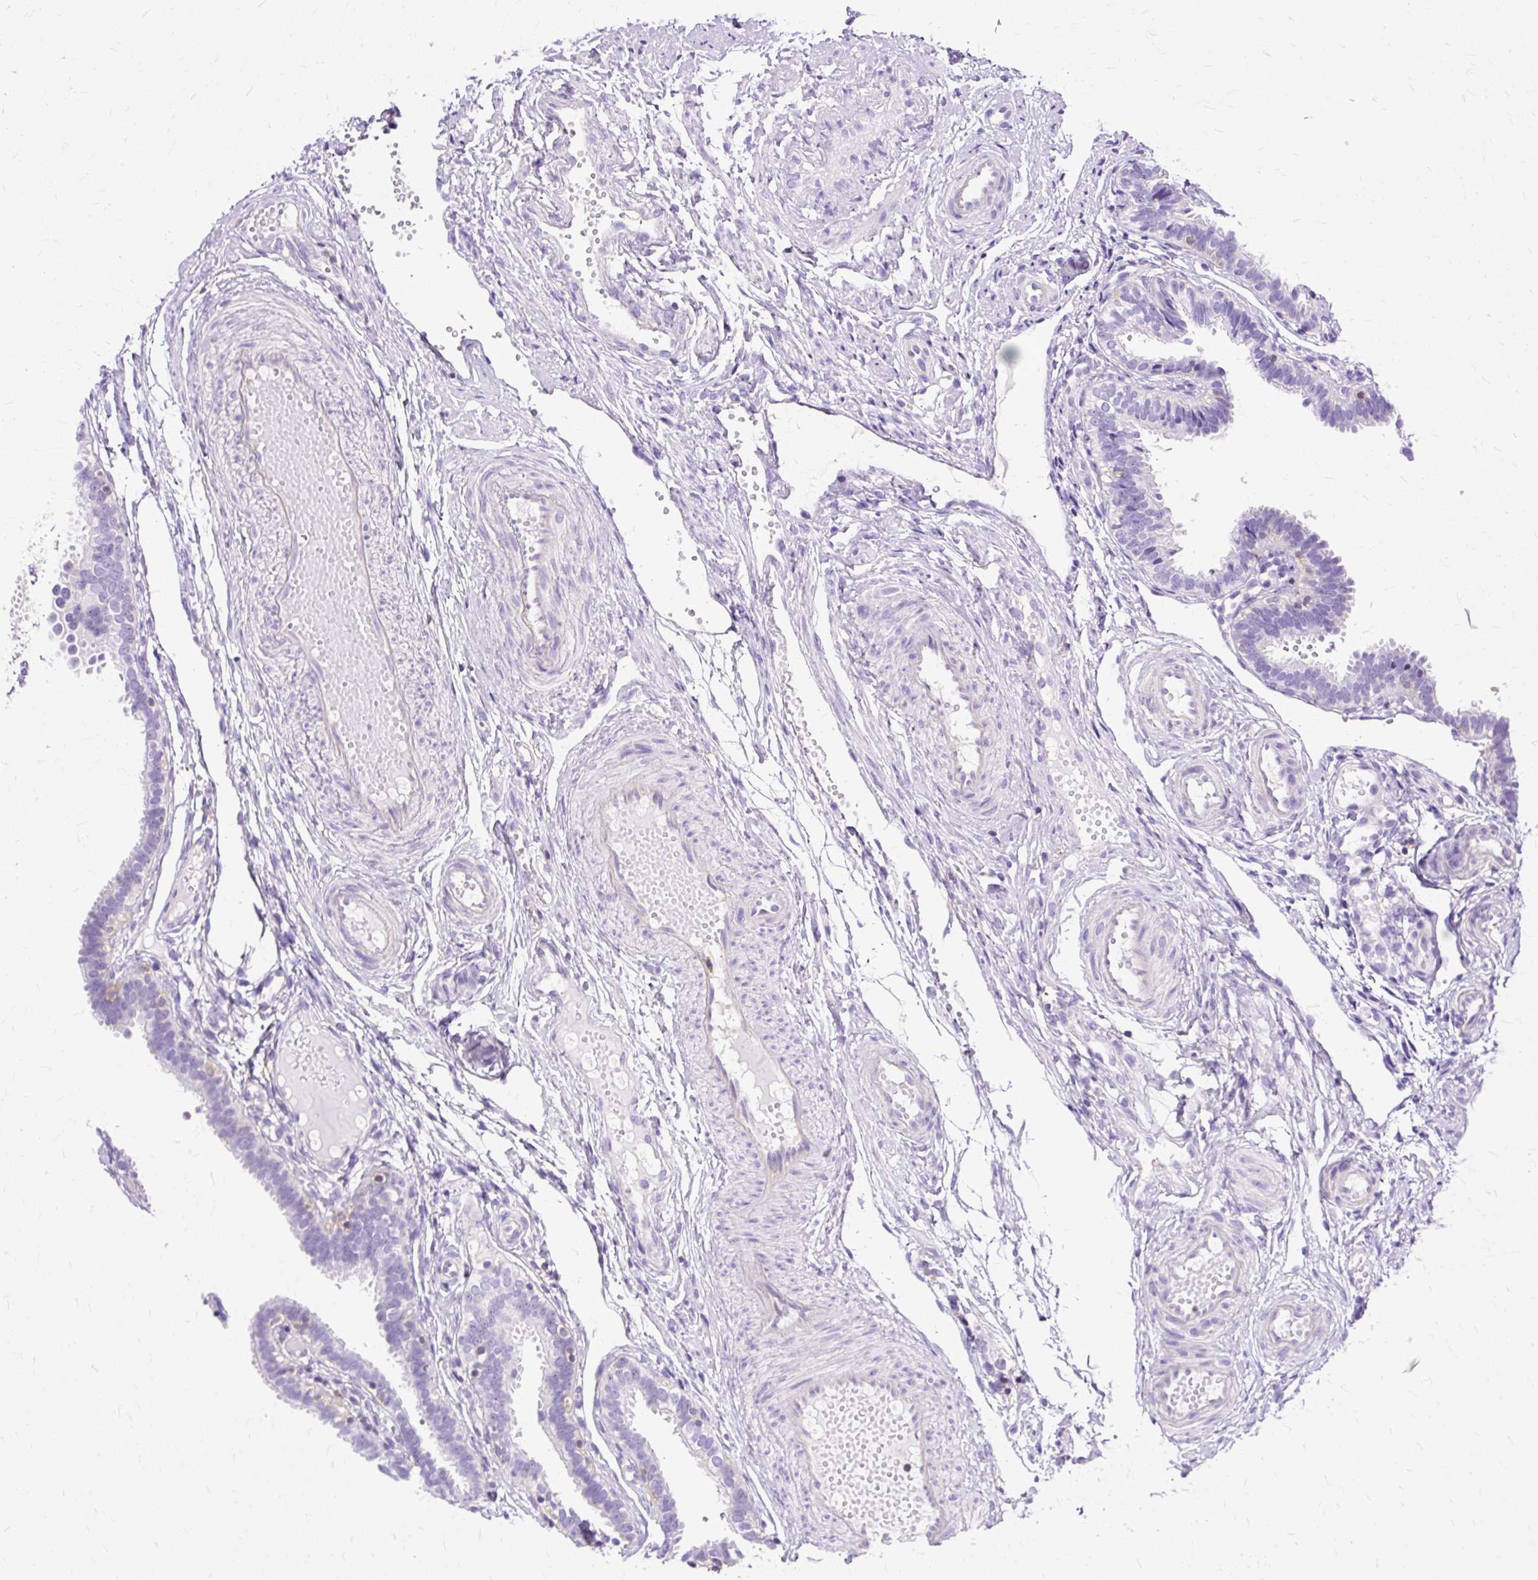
{"staining": {"intensity": "negative", "quantity": "none", "location": "none"}, "tissue": "fallopian tube", "cell_type": "Glandular cells", "image_type": "normal", "snomed": [{"axis": "morphology", "description": "Normal tissue, NOS"}, {"axis": "topography", "description": "Fallopian tube"}], "caption": "Glandular cells show no significant protein expression in normal fallopian tube. The staining is performed using DAB (3,3'-diaminobenzidine) brown chromogen with nuclei counter-stained in using hematoxylin.", "gene": "TWF2", "patient": {"sex": "female", "age": 37}}